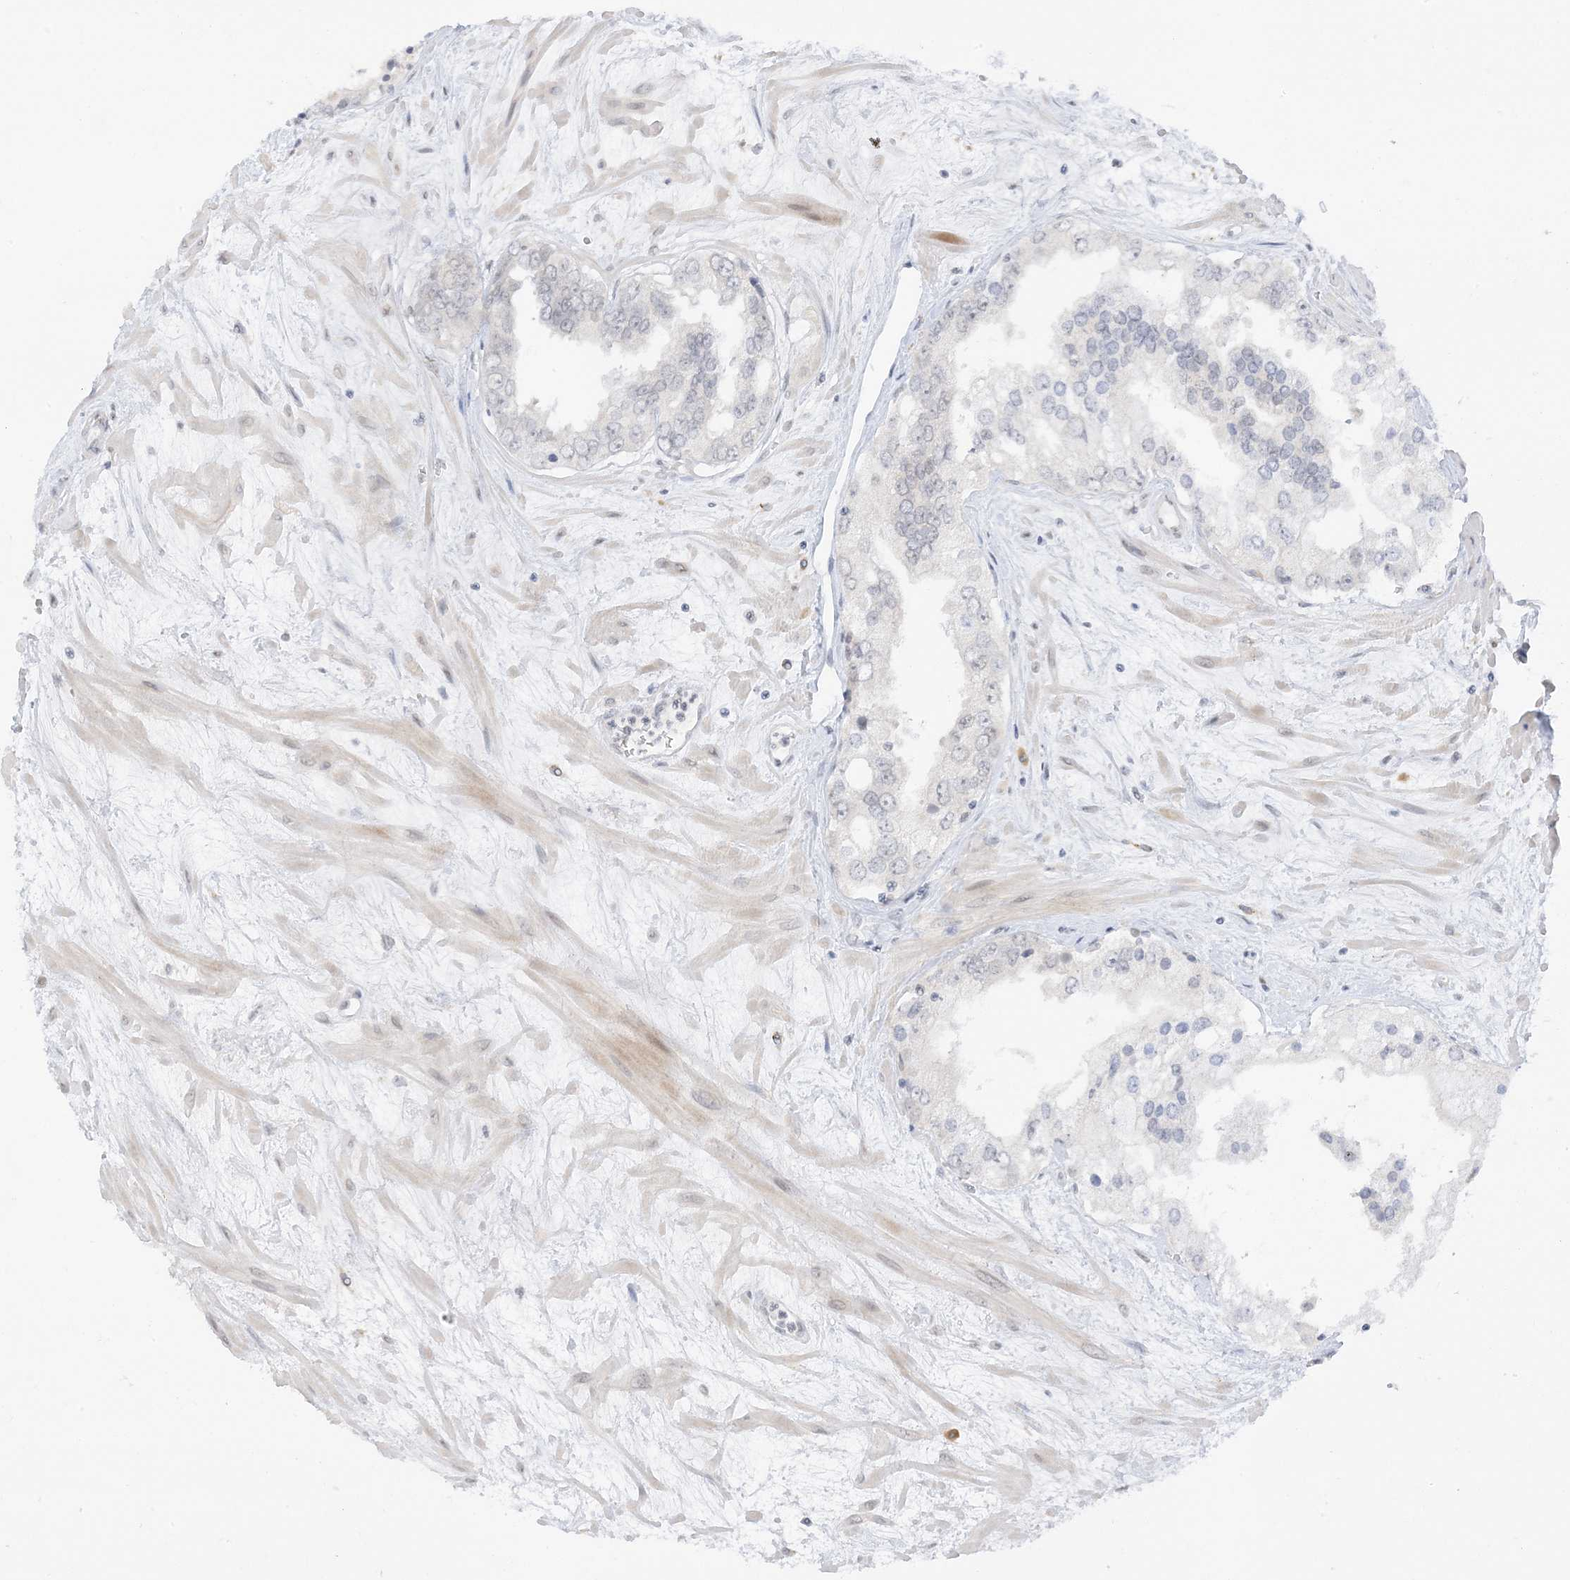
{"staining": {"intensity": "negative", "quantity": "none", "location": "none"}, "tissue": "prostate cancer", "cell_type": "Tumor cells", "image_type": "cancer", "snomed": [{"axis": "morphology", "description": "Adenocarcinoma, High grade"}, {"axis": "topography", "description": "Prostate"}], "caption": "Immunohistochemistry of high-grade adenocarcinoma (prostate) reveals no expression in tumor cells.", "gene": "MSL3", "patient": {"sex": "male", "age": 66}}